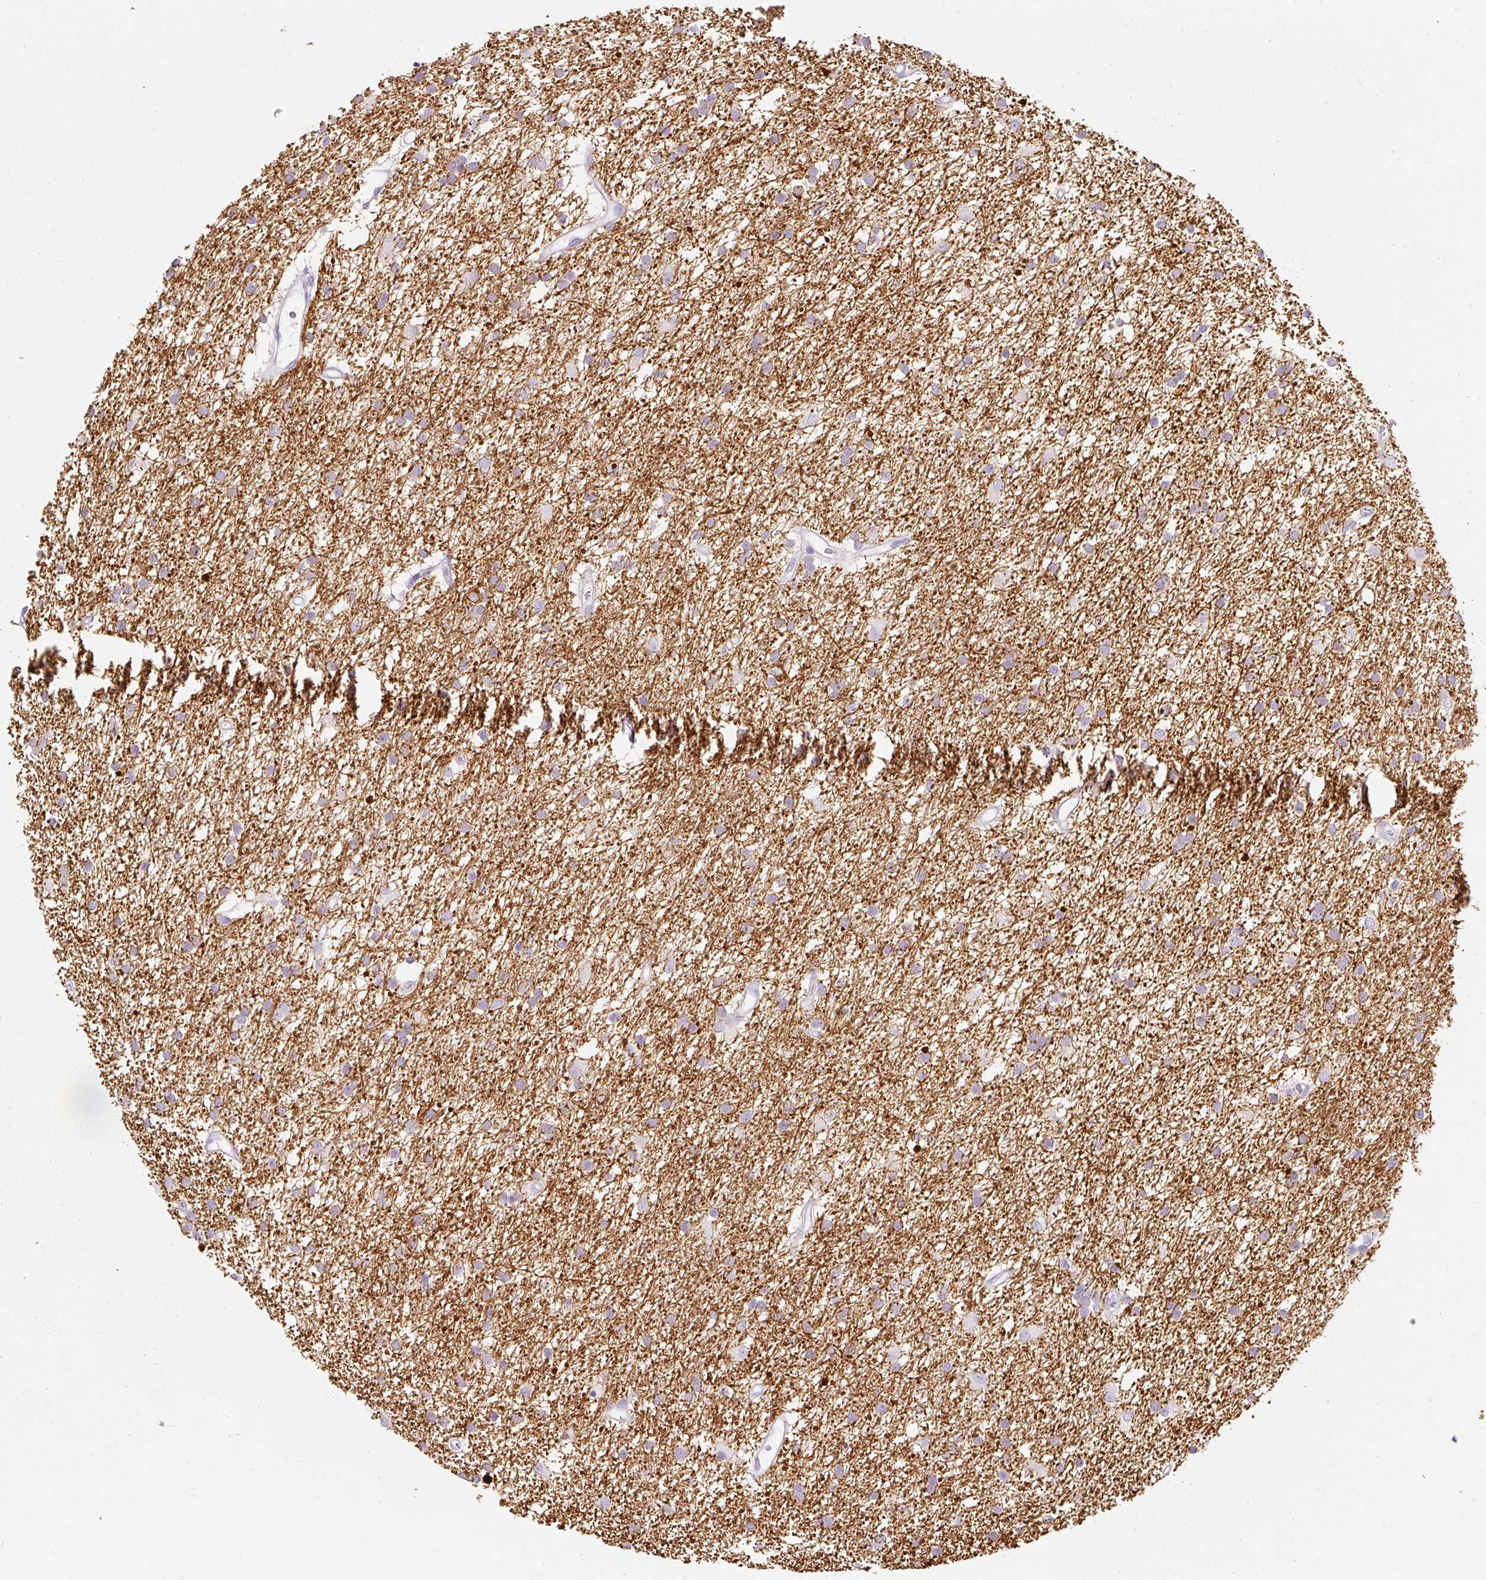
{"staining": {"intensity": "negative", "quantity": "none", "location": "none"}, "tissue": "glioma", "cell_type": "Tumor cells", "image_type": "cancer", "snomed": [{"axis": "morphology", "description": "Glioma, malignant, High grade"}, {"axis": "topography", "description": "Brain"}], "caption": "Tumor cells are negative for brown protein staining in glioma.", "gene": "DNM1", "patient": {"sex": "male", "age": 77}}